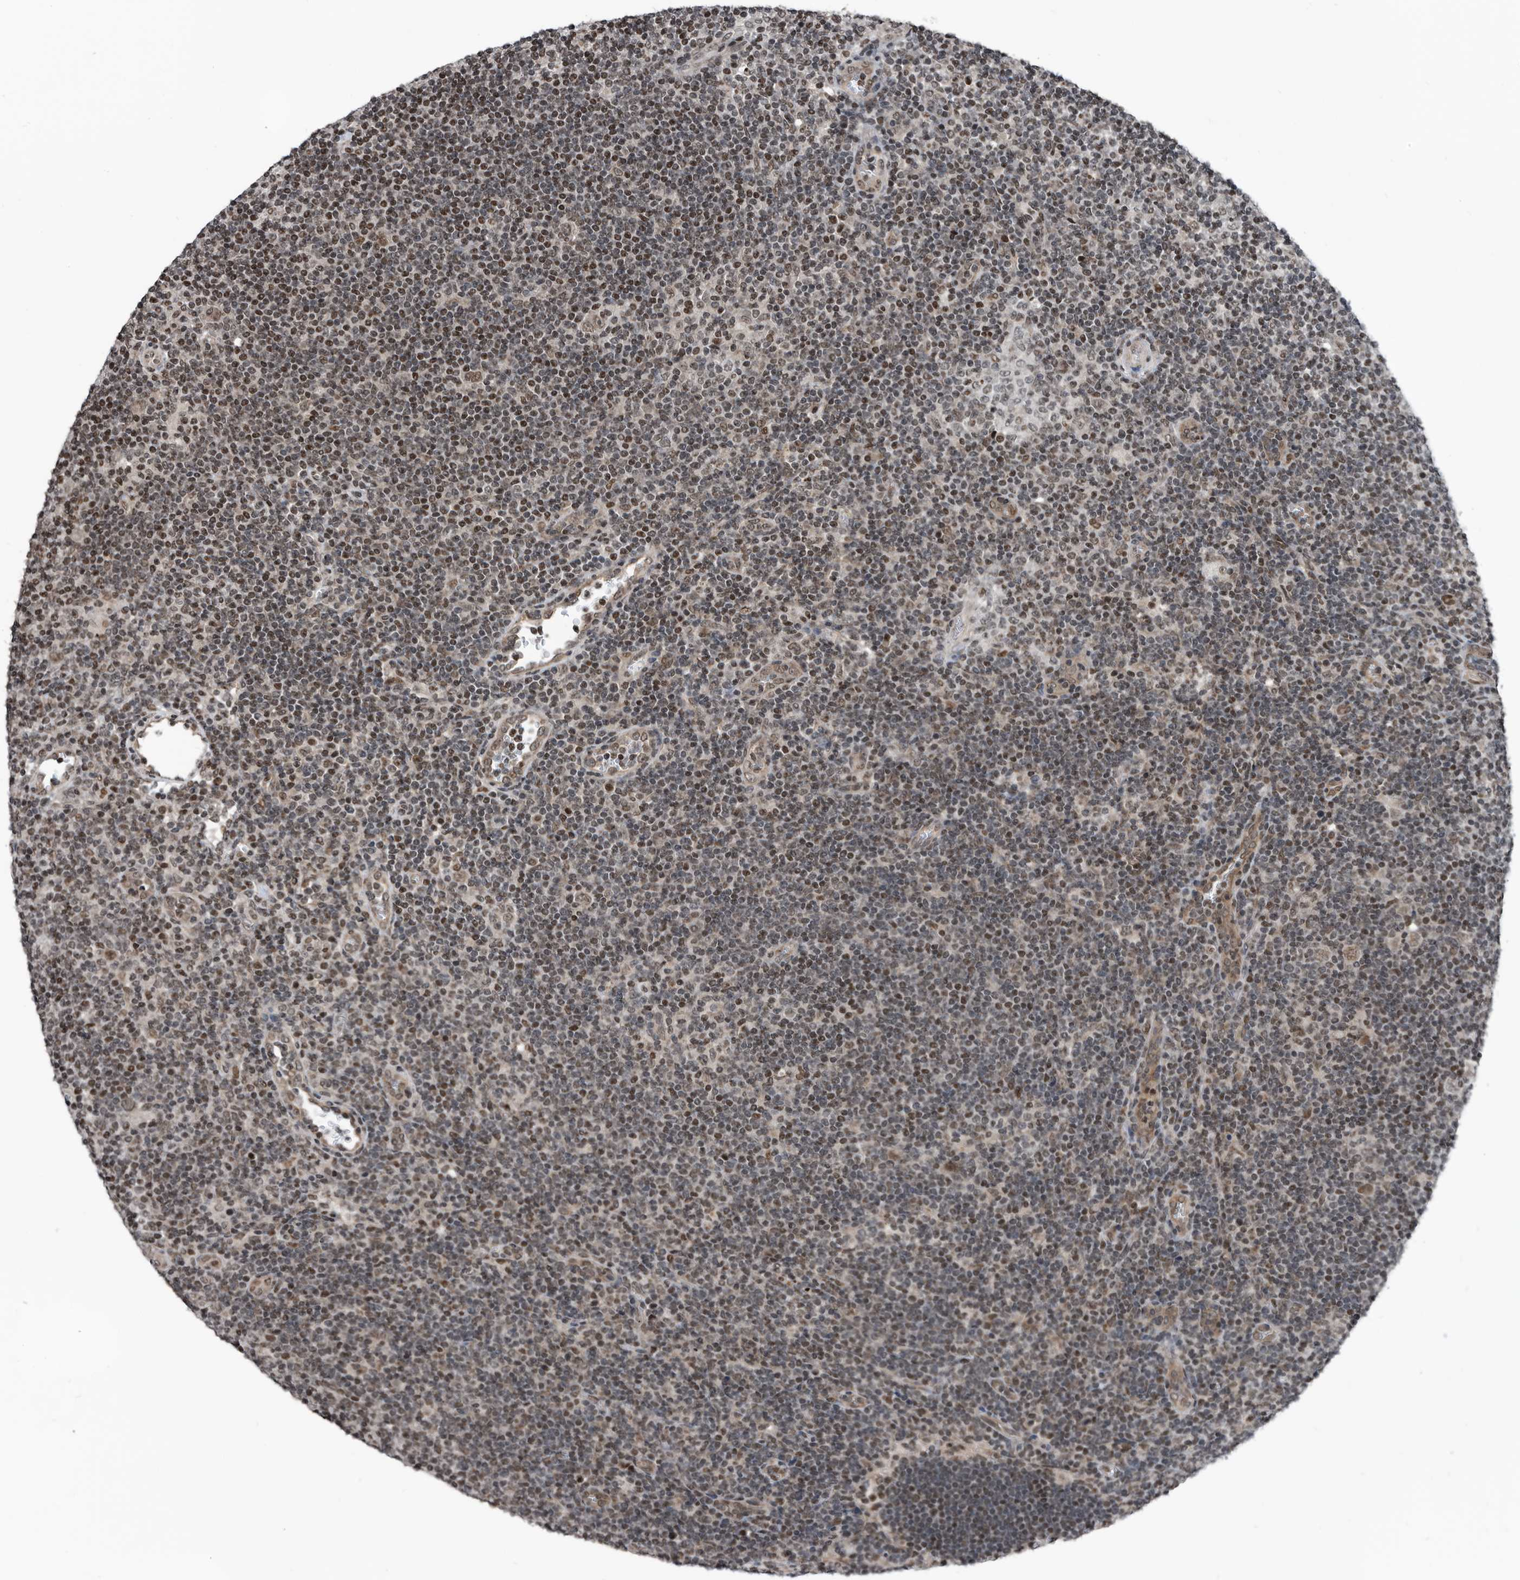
{"staining": {"intensity": "weak", "quantity": ">75%", "location": "nuclear"}, "tissue": "lymphoma", "cell_type": "Tumor cells", "image_type": "cancer", "snomed": [{"axis": "morphology", "description": "Hodgkin's disease, NOS"}, {"axis": "topography", "description": "Lymph node"}], "caption": "The photomicrograph reveals immunohistochemical staining of lymphoma. There is weak nuclear positivity is appreciated in approximately >75% of tumor cells.", "gene": "SNRNP48", "patient": {"sex": "female", "age": 57}}